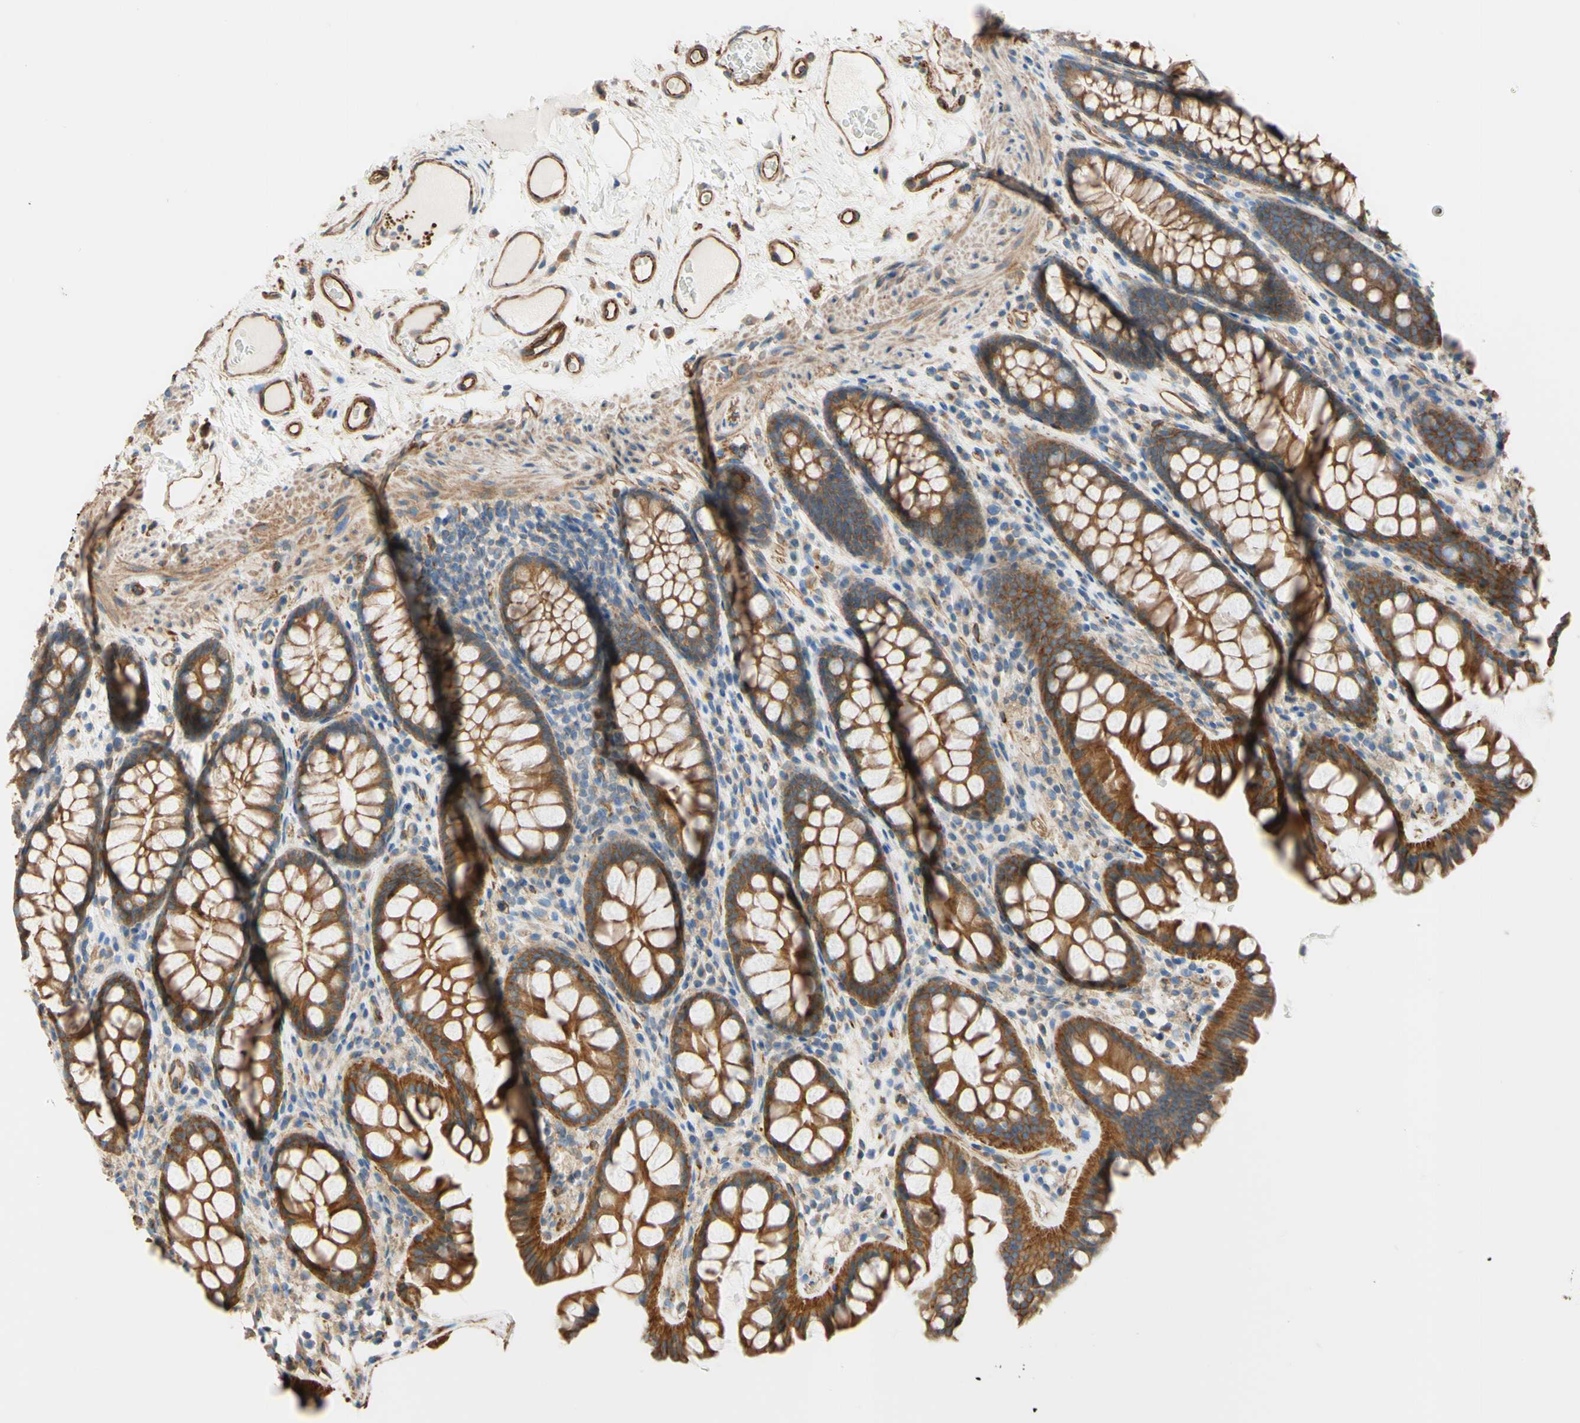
{"staining": {"intensity": "strong", "quantity": ">75%", "location": "cytoplasmic/membranous"}, "tissue": "colon", "cell_type": "Endothelial cells", "image_type": "normal", "snomed": [{"axis": "morphology", "description": "Normal tissue, NOS"}, {"axis": "topography", "description": "Colon"}], "caption": "Colon stained for a protein demonstrates strong cytoplasmic/membranous positivity in endothelial cells. (brown staining indicates protein expression, while blue staining denotes nuclei).", "gene": "ENDOD1", "patient": {"sex": "female", "age": 55}}